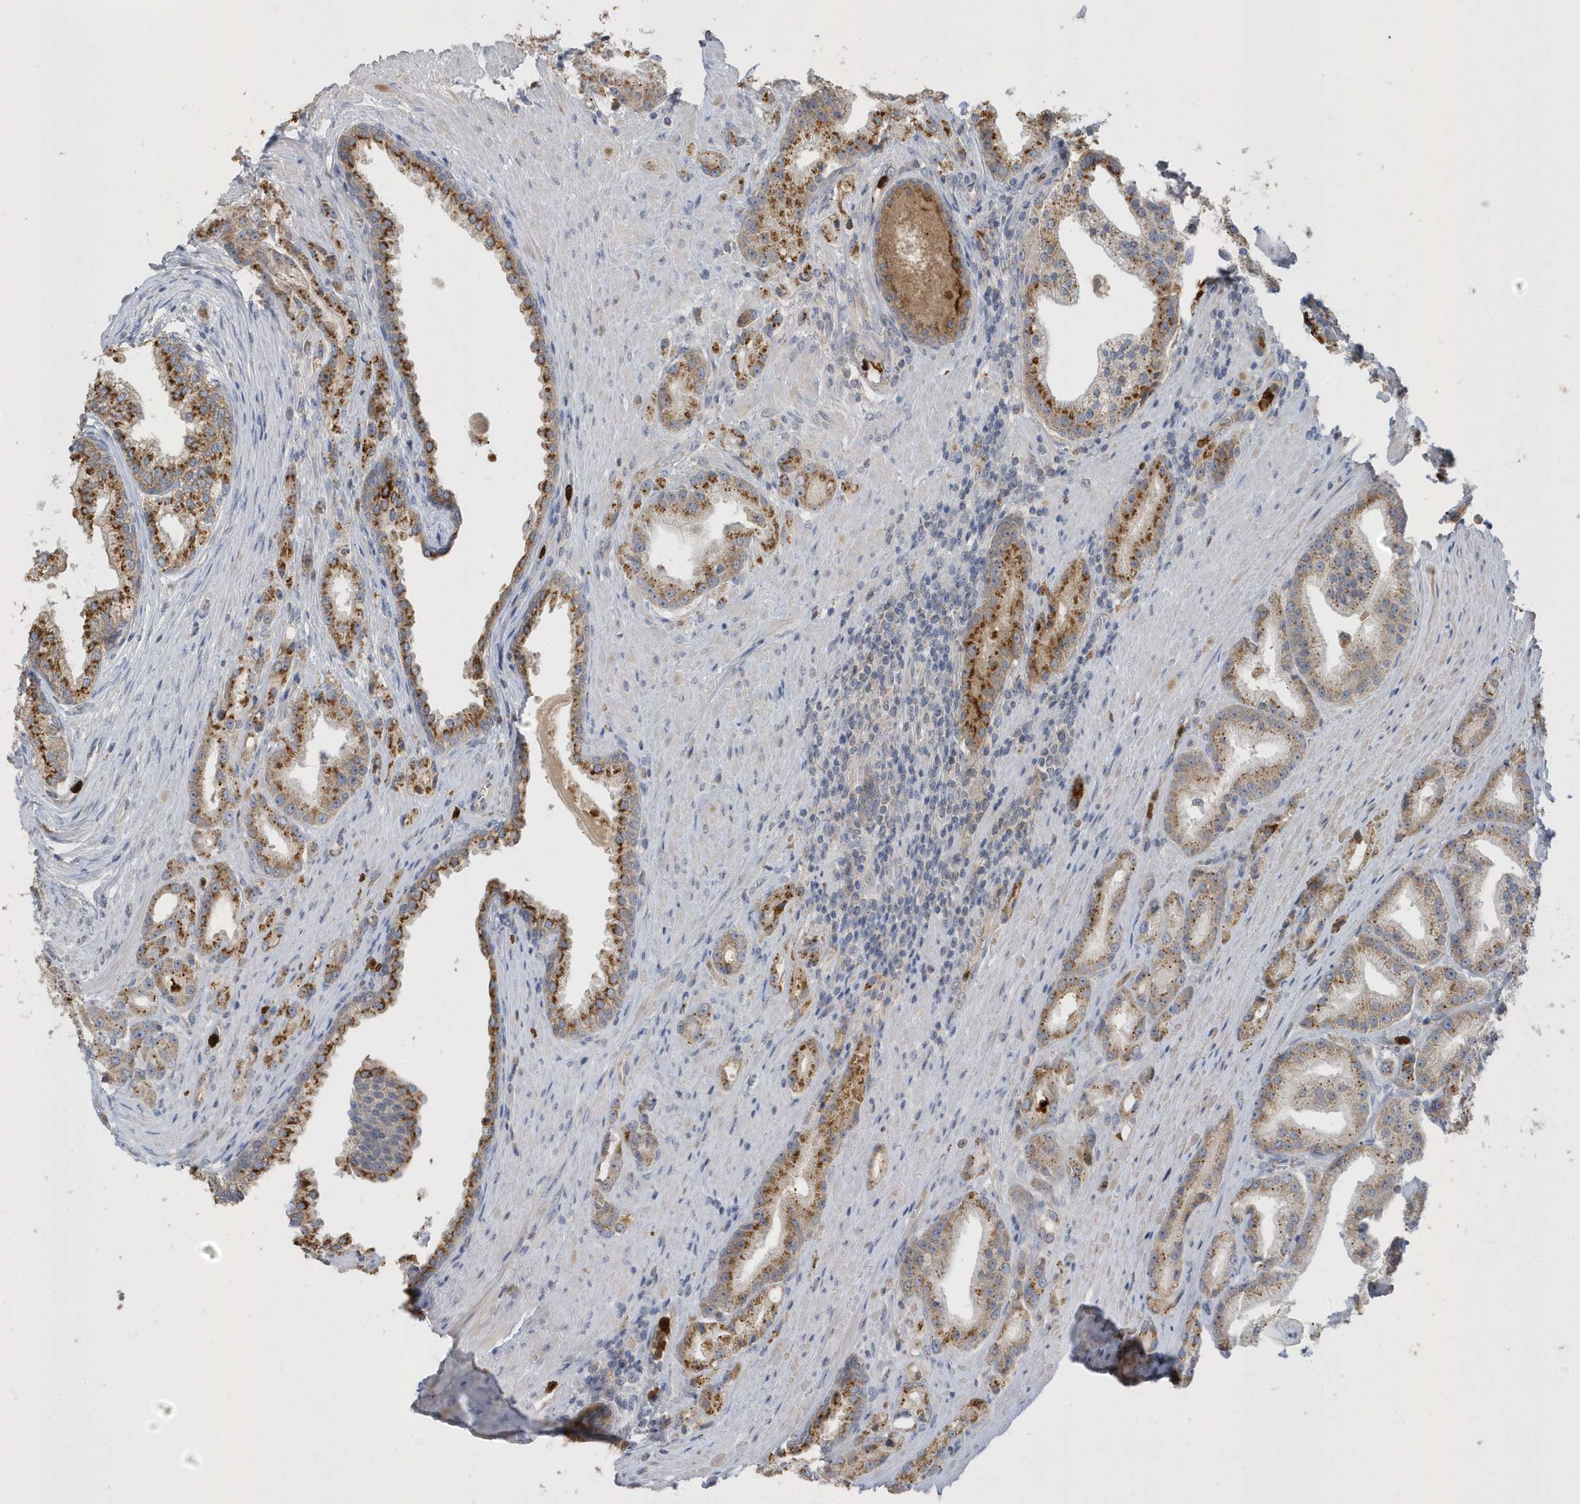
{"staining": {"intensity": "moderate", "quantity": "25%-75%", "location": "cytoplasmic/membranous"}, "tissue": "prostate cancer", "cell_type": "Tumor cells", "image_type": "cancer", "snomed": [{"axis": "morphology", "description": "Adenocarcinoma, Low grade"}, {"axis": "topography", "description": "Prostate"}], "caption": "A high-resolution image shows IHC staining of prostate cancer (low-grade adenocarcinoma), which demonstrates moderate cytoplasmic/membranous expression in about 25%-75% of tumor cells. (Brightfield microscopy of DAB IHC at high magnification).", "gene": "DPP9", "patient": {"sex": "male", "age": 67}}